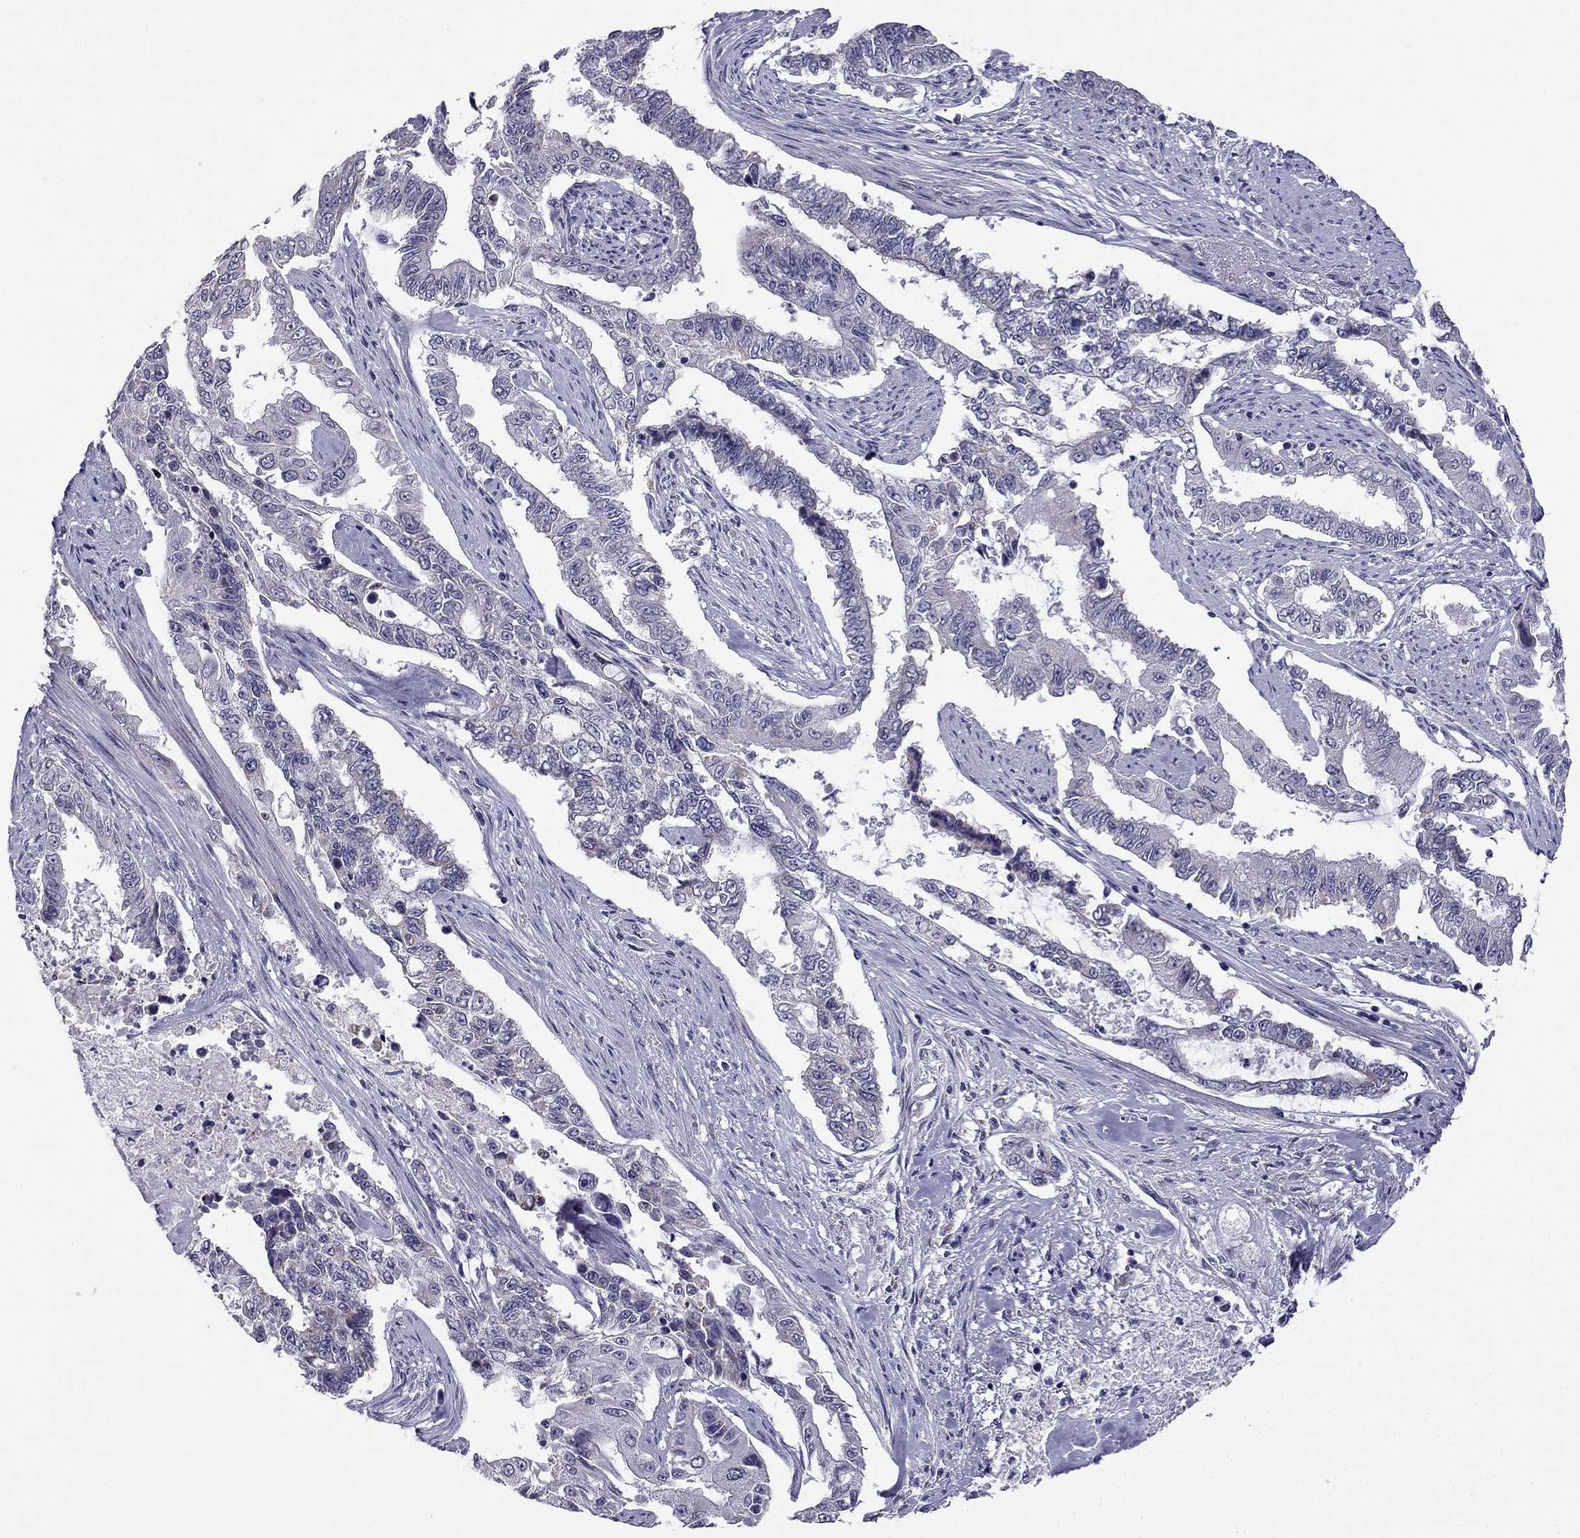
{"staining": {"intensity": "negative", "quantity": "none", "location": "none"}, "tissue": "endometrial cancer", "cell_type": "Tumor cells", "image_type": "cancer", "snomed": [{"axis": "morphology", "description": "Adenocarcinoma, NOS"}, {"axis": "topography", "description": "Uterus"}], "caption": "Immunohistochemistry (IHC) micrograph of endometrial cancer stained for a protein (brown), which demonstrates no staining in tumor cells.", "gene": "C5orf49", "patient": {"sex": "female", "age": 59}}